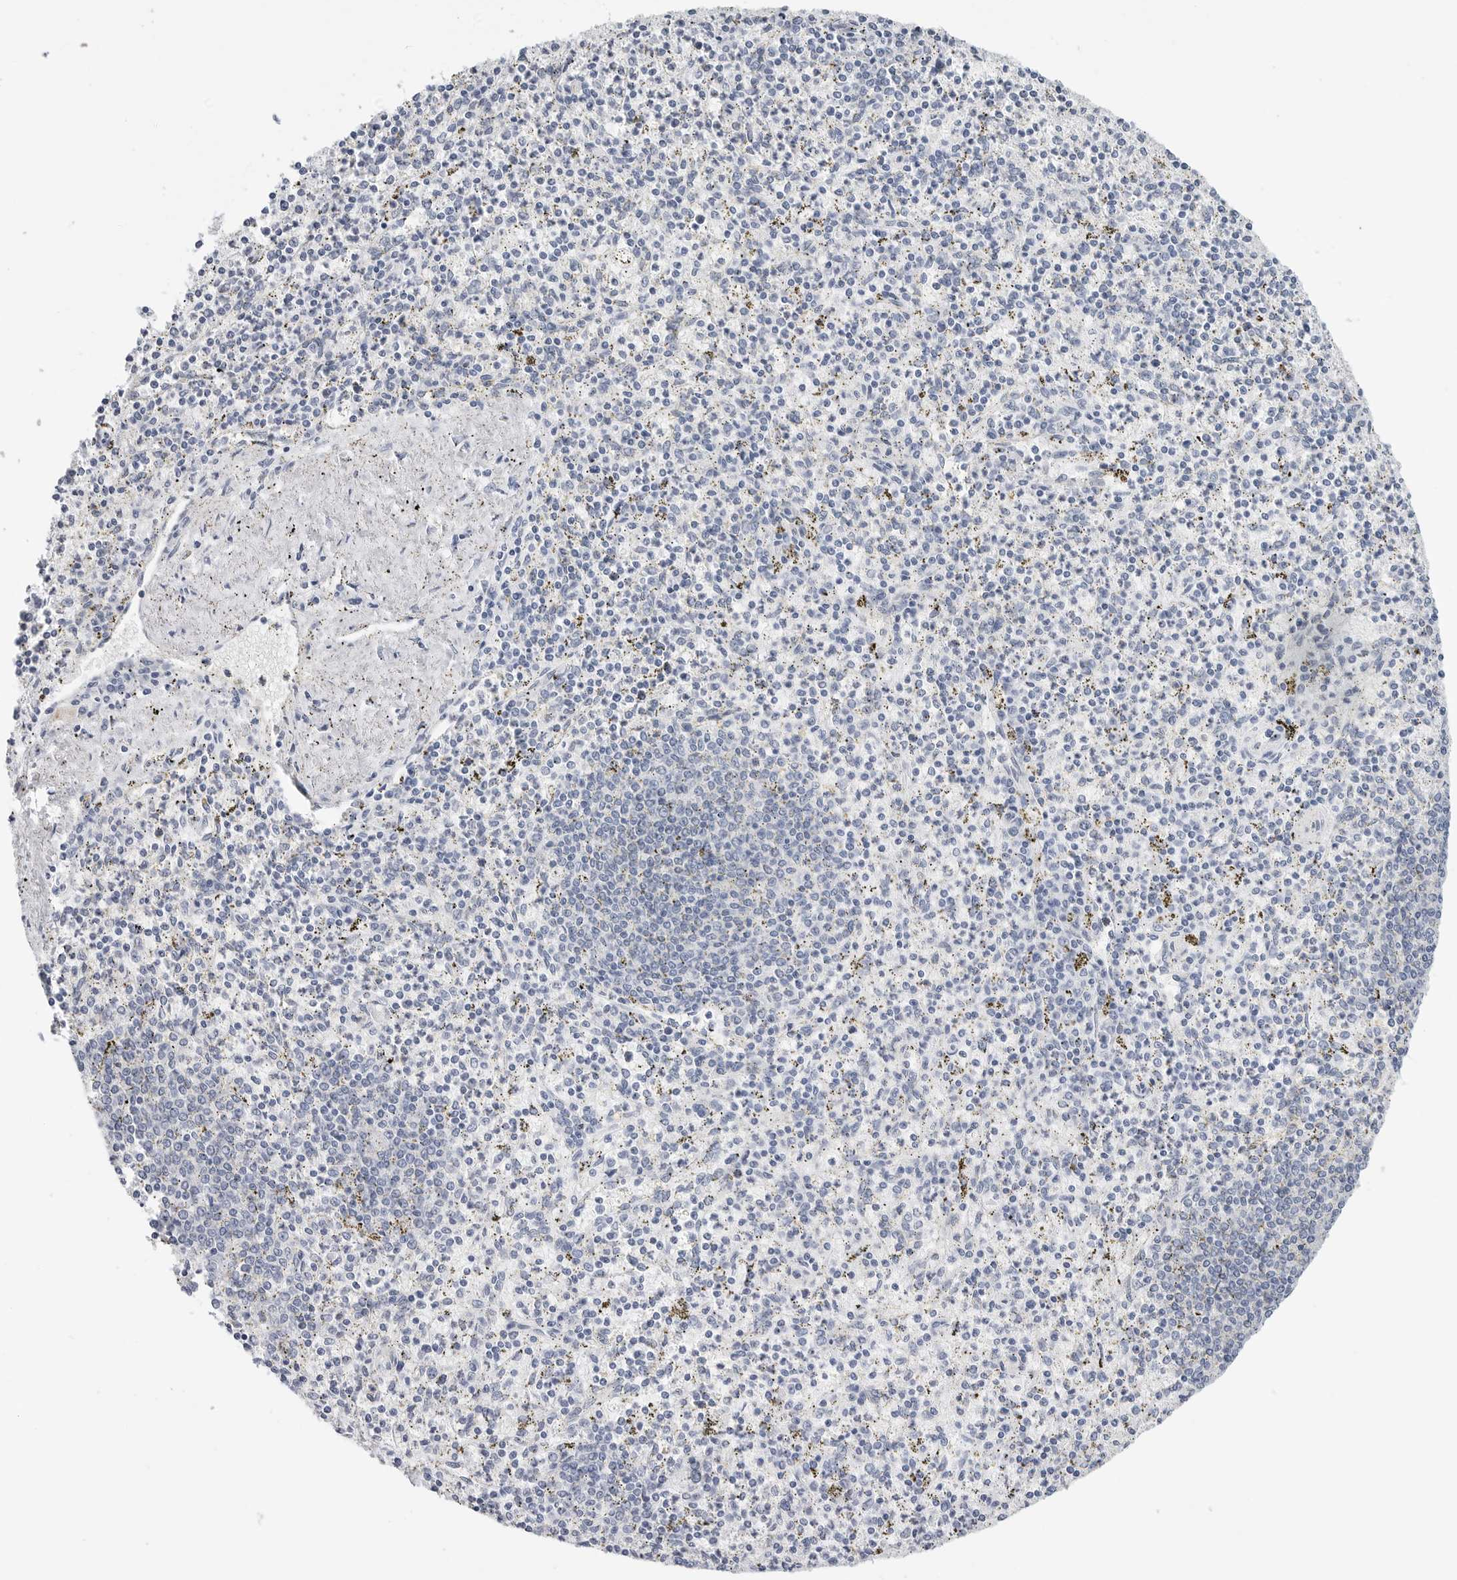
{"staining": {"intensity": "negative", "quantity": "none", "location": "none"}, "tissue": "spleen", "cell_type": "Cells in red pulp", "image_type": "normal", "snomed": [{"axis": "morphology", "description": "Normal tissue, NOS"}, {"axis": "topography", "description": "Spleen"}], "caption": "The IHC photomicrograph has no significant expression in cells in red pulp of spleen. (DAB (3,3'-diaminobenzidine) immunohistochemistry, high magnification).", "gene": "SLC19A1", "patient": {"sex": "male", "age": 72}}